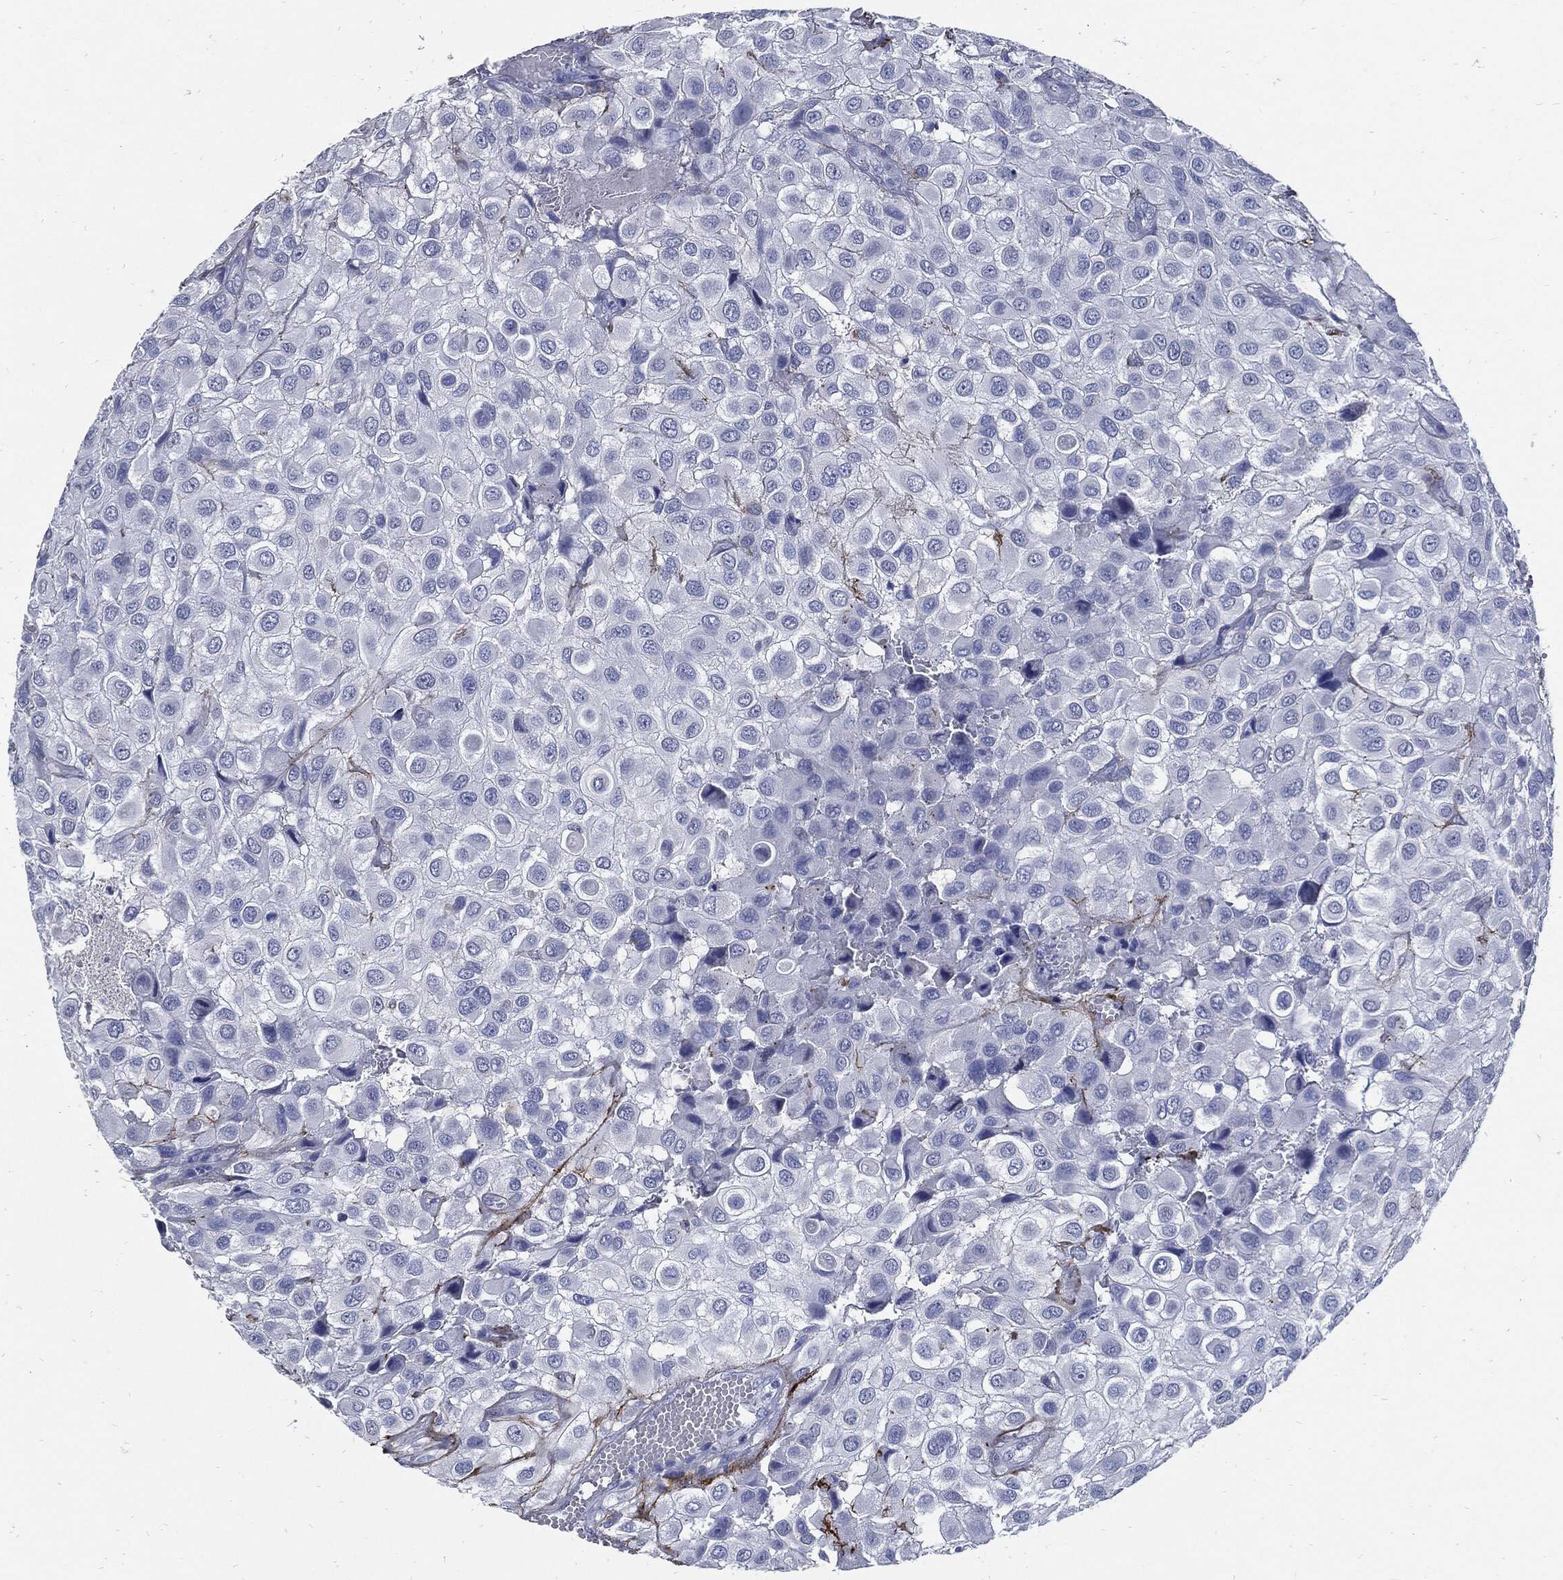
{"staining": {"intensity": "negative", "quantity": "none", "location": "none"}, "tissue": "urothelial cancer", "cell_type": "Tumor cells", "image_type": "cancer", "snomed": [{"axis": "morphology", "description": "Urothelial carcinoma, High grade"}, {"axis": "topography", "description": "Urinary bladder"}], "caption": "Tumor cells show no significant staining in urothelial carcinoma (high-grade). Nuclei are stained in blue.", "gene": "FBN1", "patient": {"sex": "male", "age": 56}}